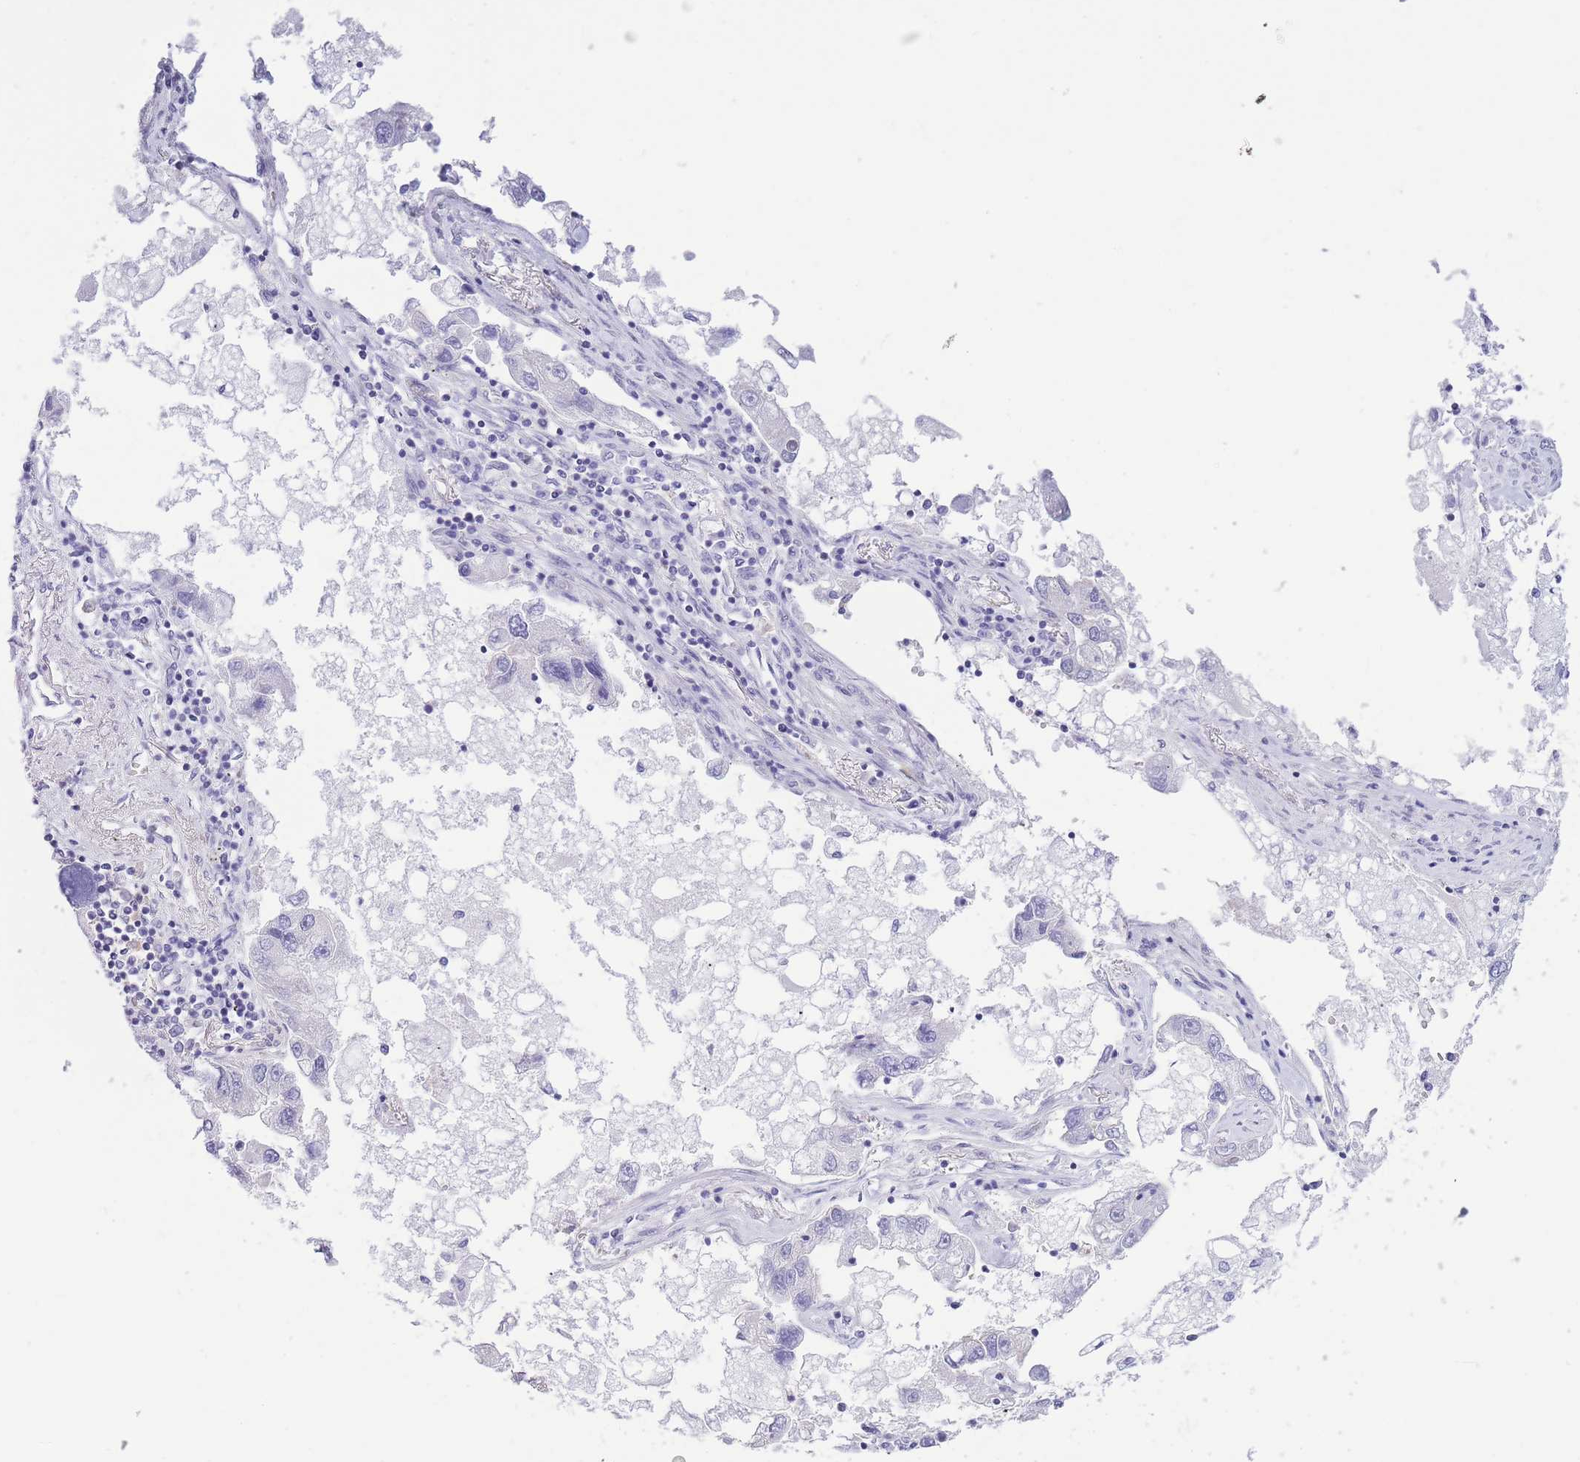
{"staining": {"intensity": "negative", "quantity": "none", "location": "none"}, "tissue": "lung cancer", "cell_type": "Tumor cells", "image_type": "cancer", "snomed": [{"axis": "morphology", "description": "Adenocarcinoma, NOS"}, {"axis": "topography", "description": "Lung"}], "caption": "DAB (3,3'-diaminobenzidine) immunohistochemical staining of lung cancer exhibits no significant positivity in tumor cells.", "gene": "C9orf152", "patient": {"sex": "female", "age": 54}}